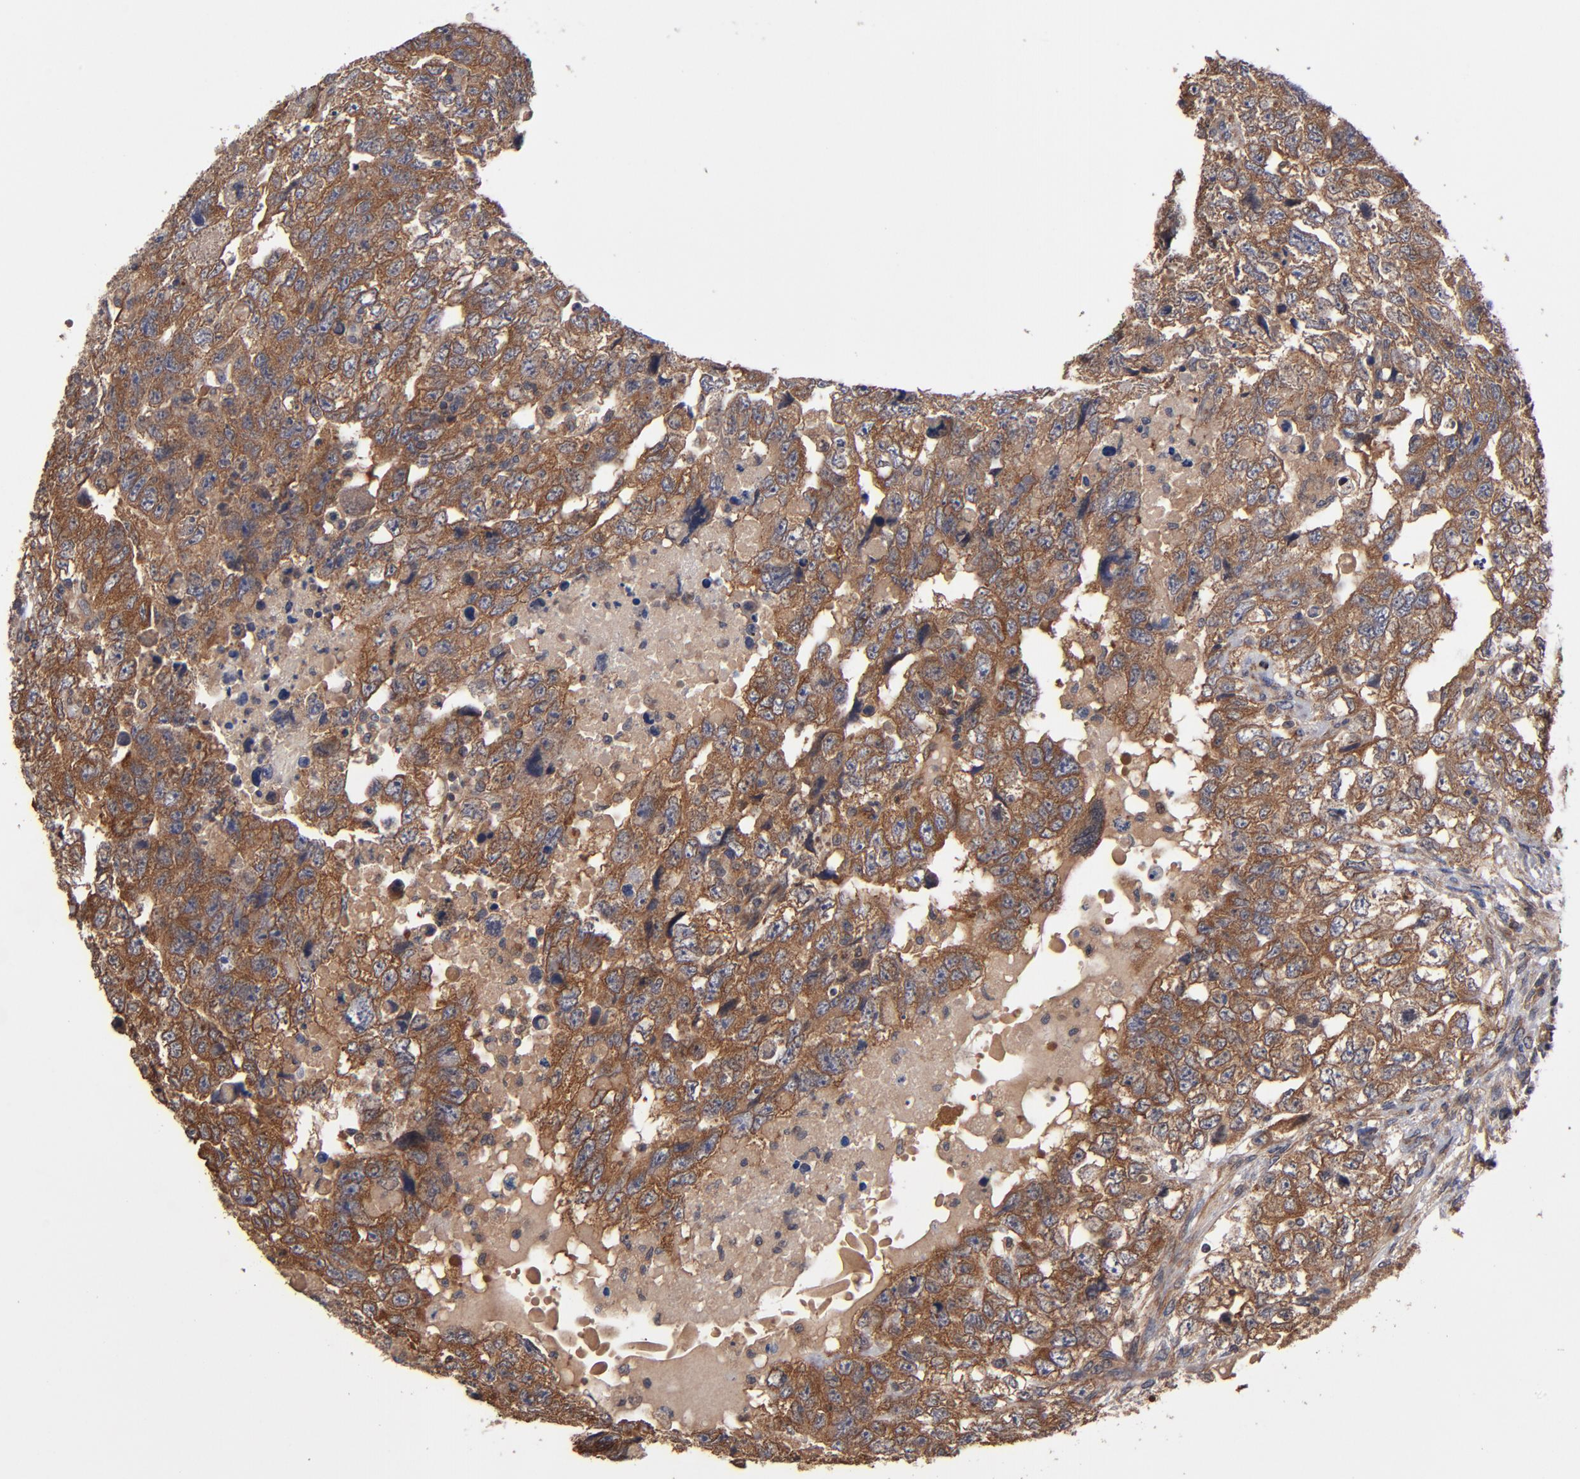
{"staining": {"intensity": "strong", "quantity": ">75%", "location": "cytoplasmic/membranous"}, "tissue": "testis cancer", "cell_type": "Tumor cells", "image_type": "cancer", "snomed": [{"axis": "morphology", "description": "Carcinoma, Embryonal, NOS"}, {"axis": "topography", "description": "Testis"}], "caption": "Protein analysis of testis embryonal carcinoma tissue reveals strong cytoplasmic/membranous staining in approximately >75% of tumor cells. (Stains: DAB in brown, nuclei in blue, Microscopy: brightfield microscopy at high magnification).", "gene": "BDKRB1", "patient": {"sex": "male", "age": 36}}